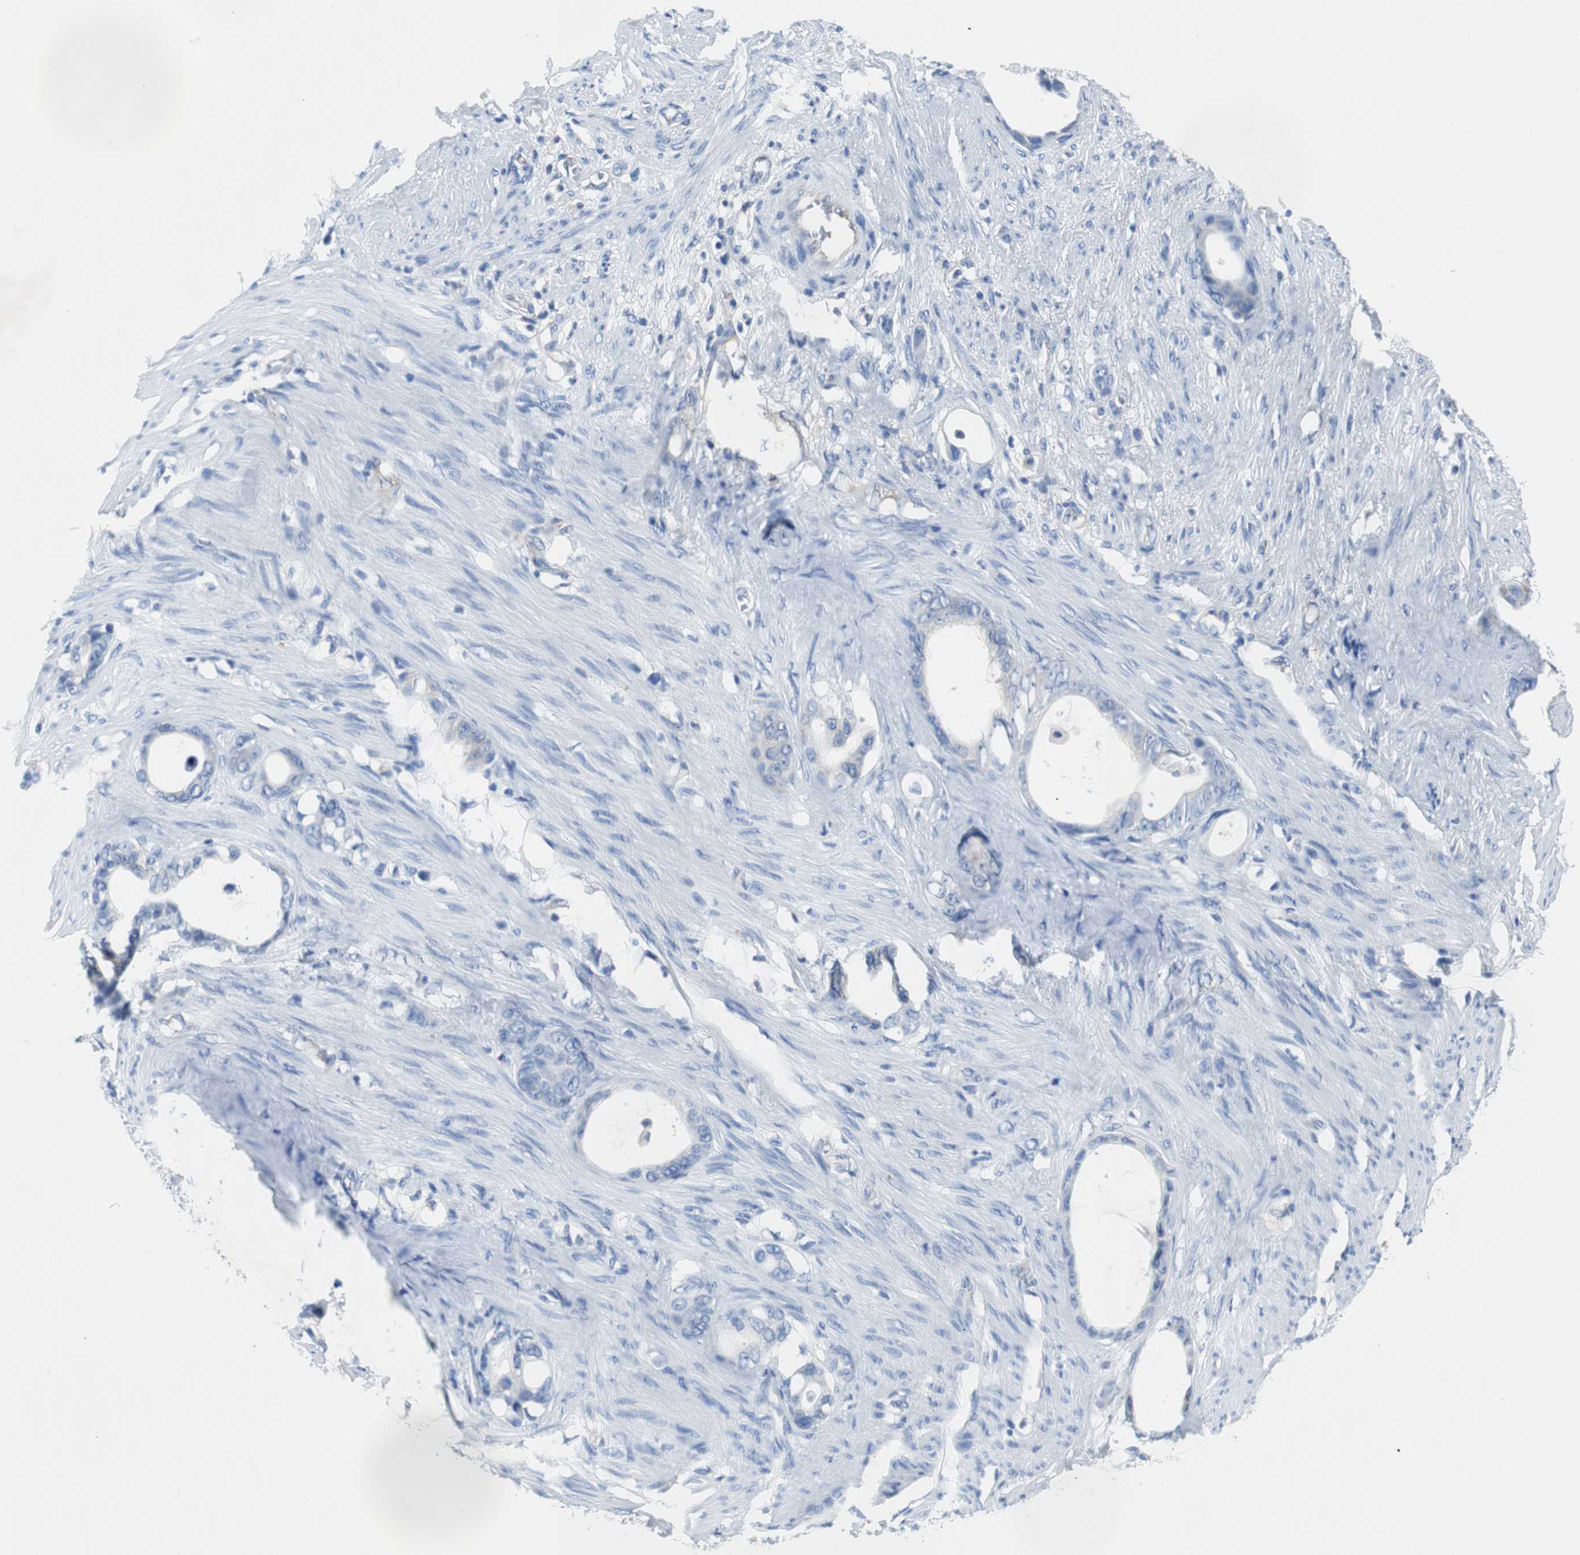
{"staining": {"intensity": "negative", "quantity": "none", "location": "none"}, "tissue": "stomach cancer", "cell_type": "Tumor cells", "image_type": "cancer", "snomed": [{"axis": "morphology", "description": "Adenocarcinoma, NOS"}, {"axis": "topography", "description": "Stomach"}], "caption": "The immunohistochemistry micrograph has no significant expression in tumor cells of stomach cancer (adenocarcinoma) tissue.", "gene": "EEF2K", "patient": {"sex": "female", "age": 75}}